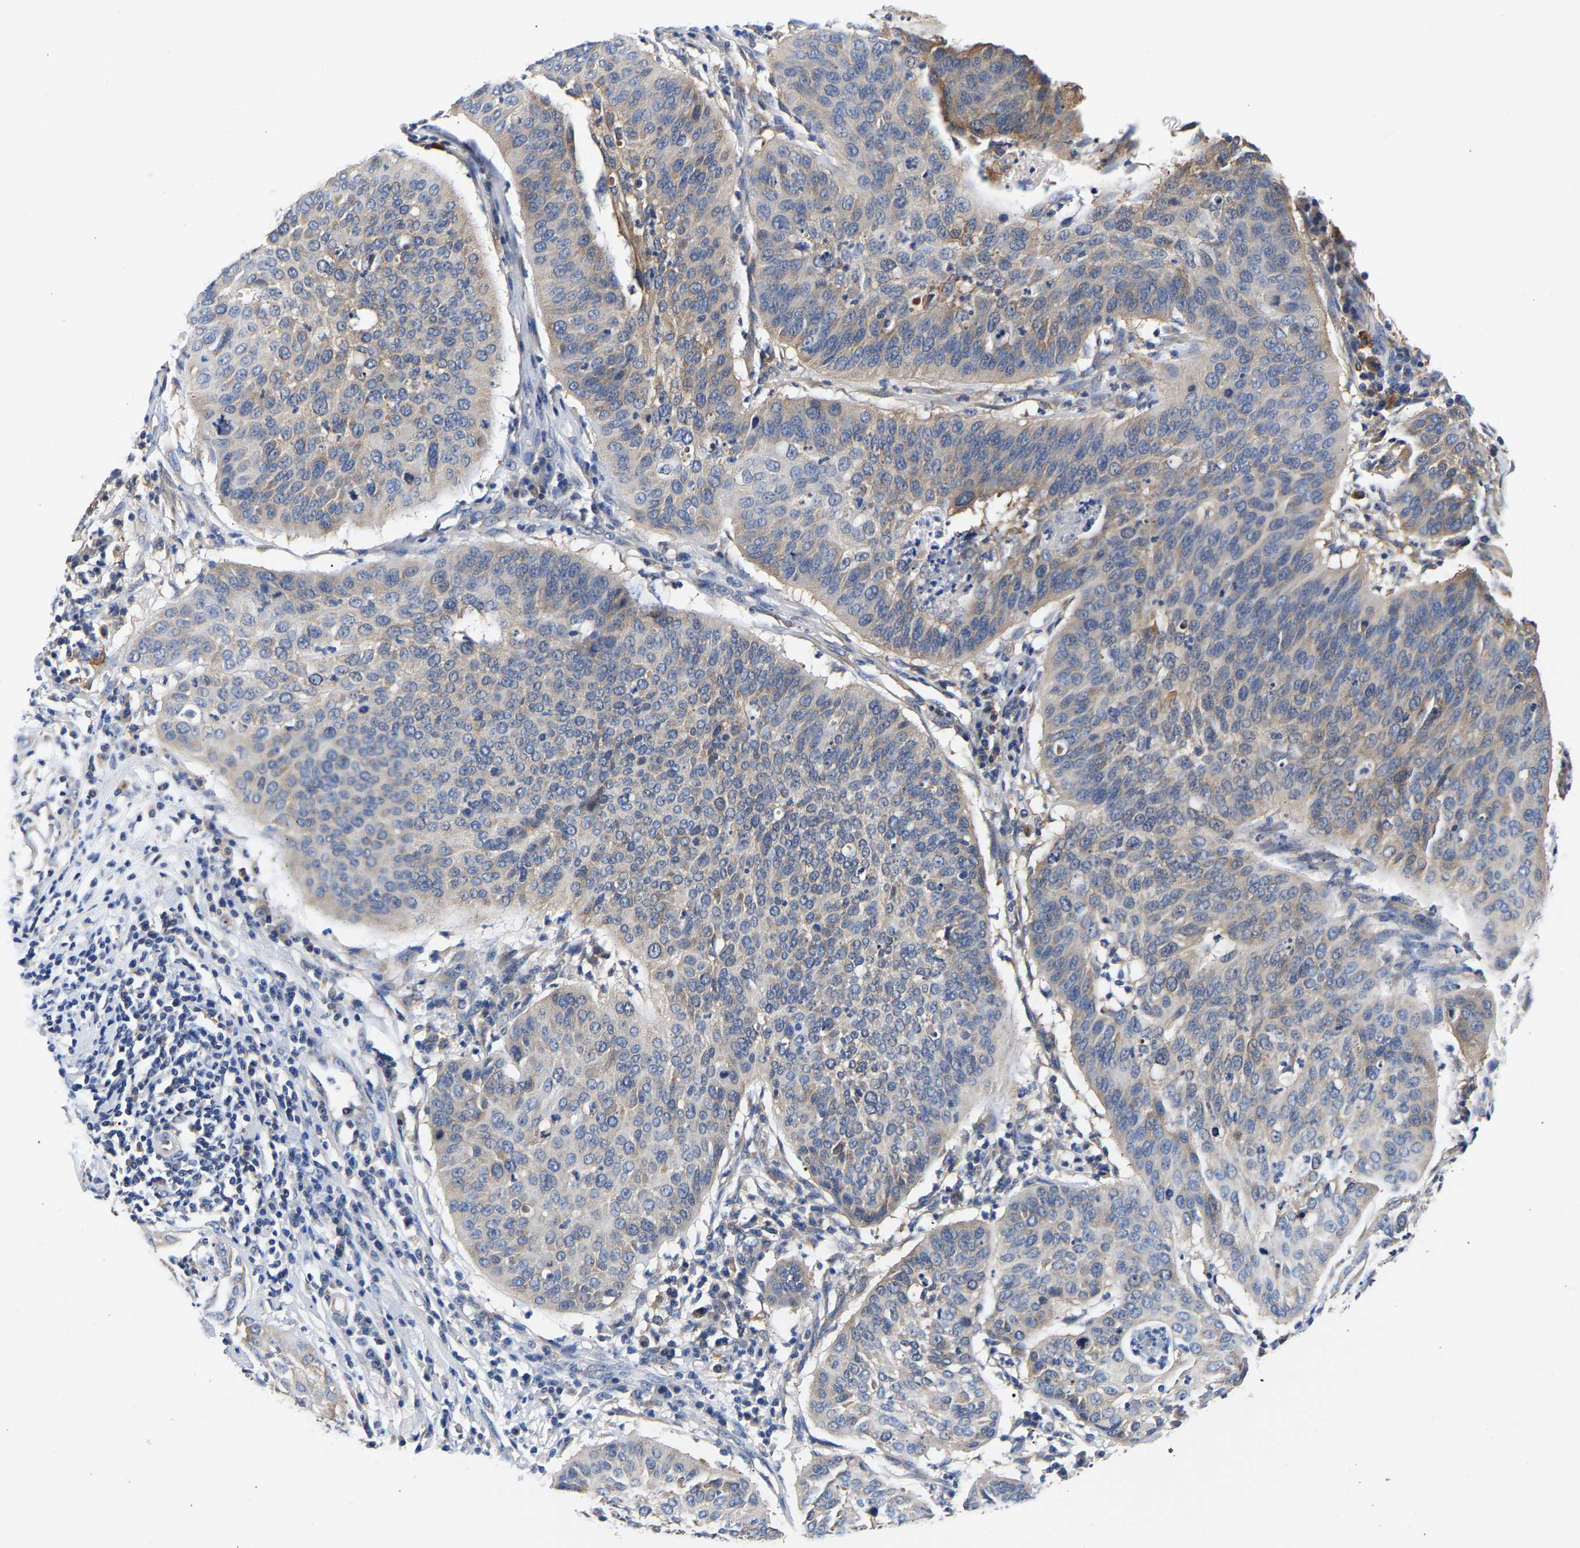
{"staining": {"intensity": "negative", "quantity": "none", "location": "none"}, "tissue": "cervical cancer", "cell_type": "Tumor cells", "image_type": "cancer", "snomed": [{"axis": "morphology", "description": "Normal tissue, NOS"}, {"axis": "morphology", "description": "Squamous cell carcinoma, NOS"}, {"axis": "topography", "description": "Cervix"}], "caption": "Protein analysis of cervical cancer (squamous cell carcinoma) exhibits no significant expression in tumor cells.", "gene": "CCDC6", "patient": {"sex": "female", "age": 39}}